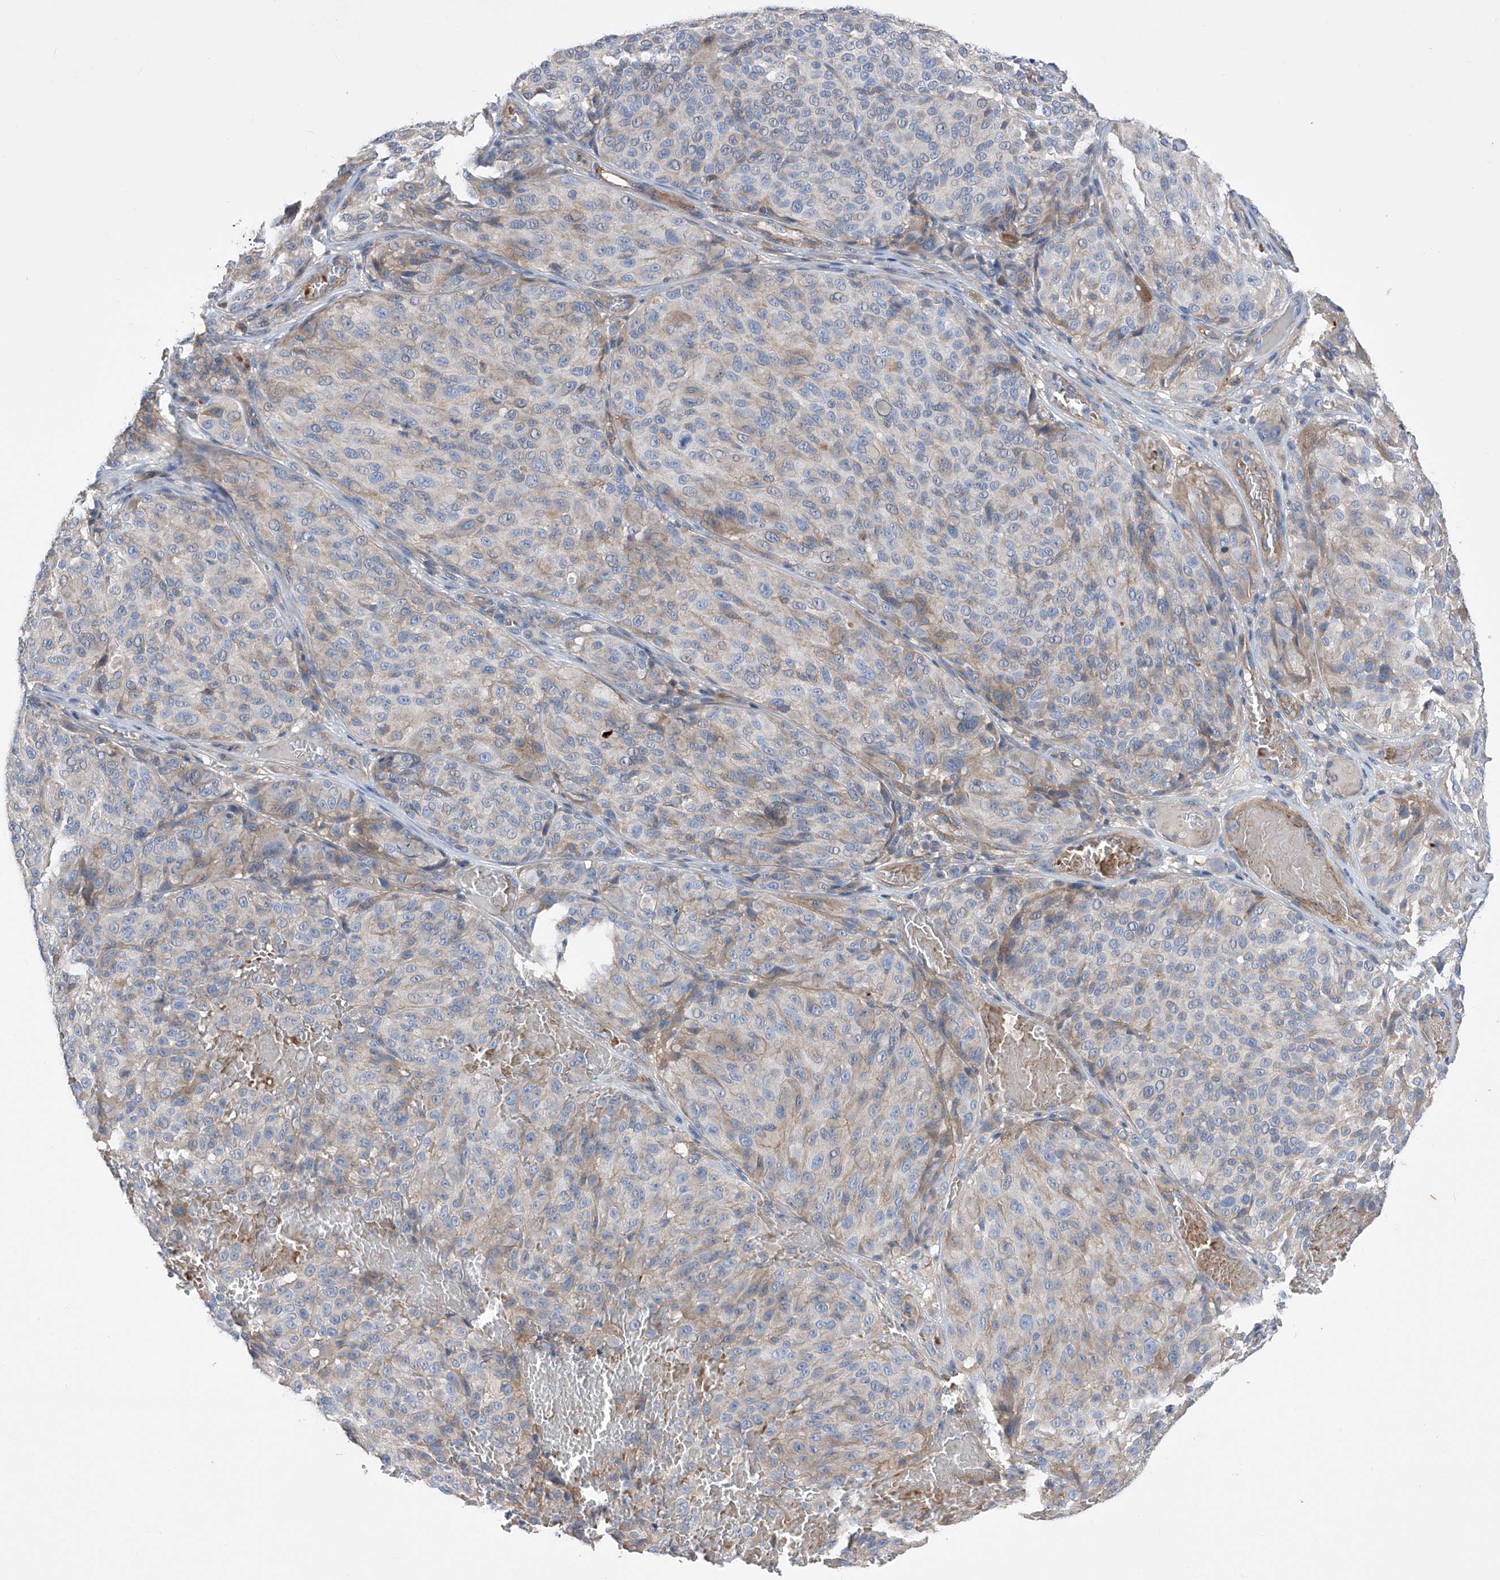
{"staining": {"intensity": "weak", "quantity": "25%-75%", "location": "cytoplasmic/membranous"}, "tissue": "melanoma", "cell_type": "Tumor cells", "image_type": "cancer", "snomed": [{"axis": "morphology", "description": "Malignant melanoma, NOS"}, {"axis": "topography", "description": "Skin"}], "caption": "Protein analysis of malignant melanoma tissue shows weak cytoplasmic/membranous positivity in about 25%-75% of tumor cells.", "gene": "NFATC4", "patient": {"sex": "male", "age": 83}}